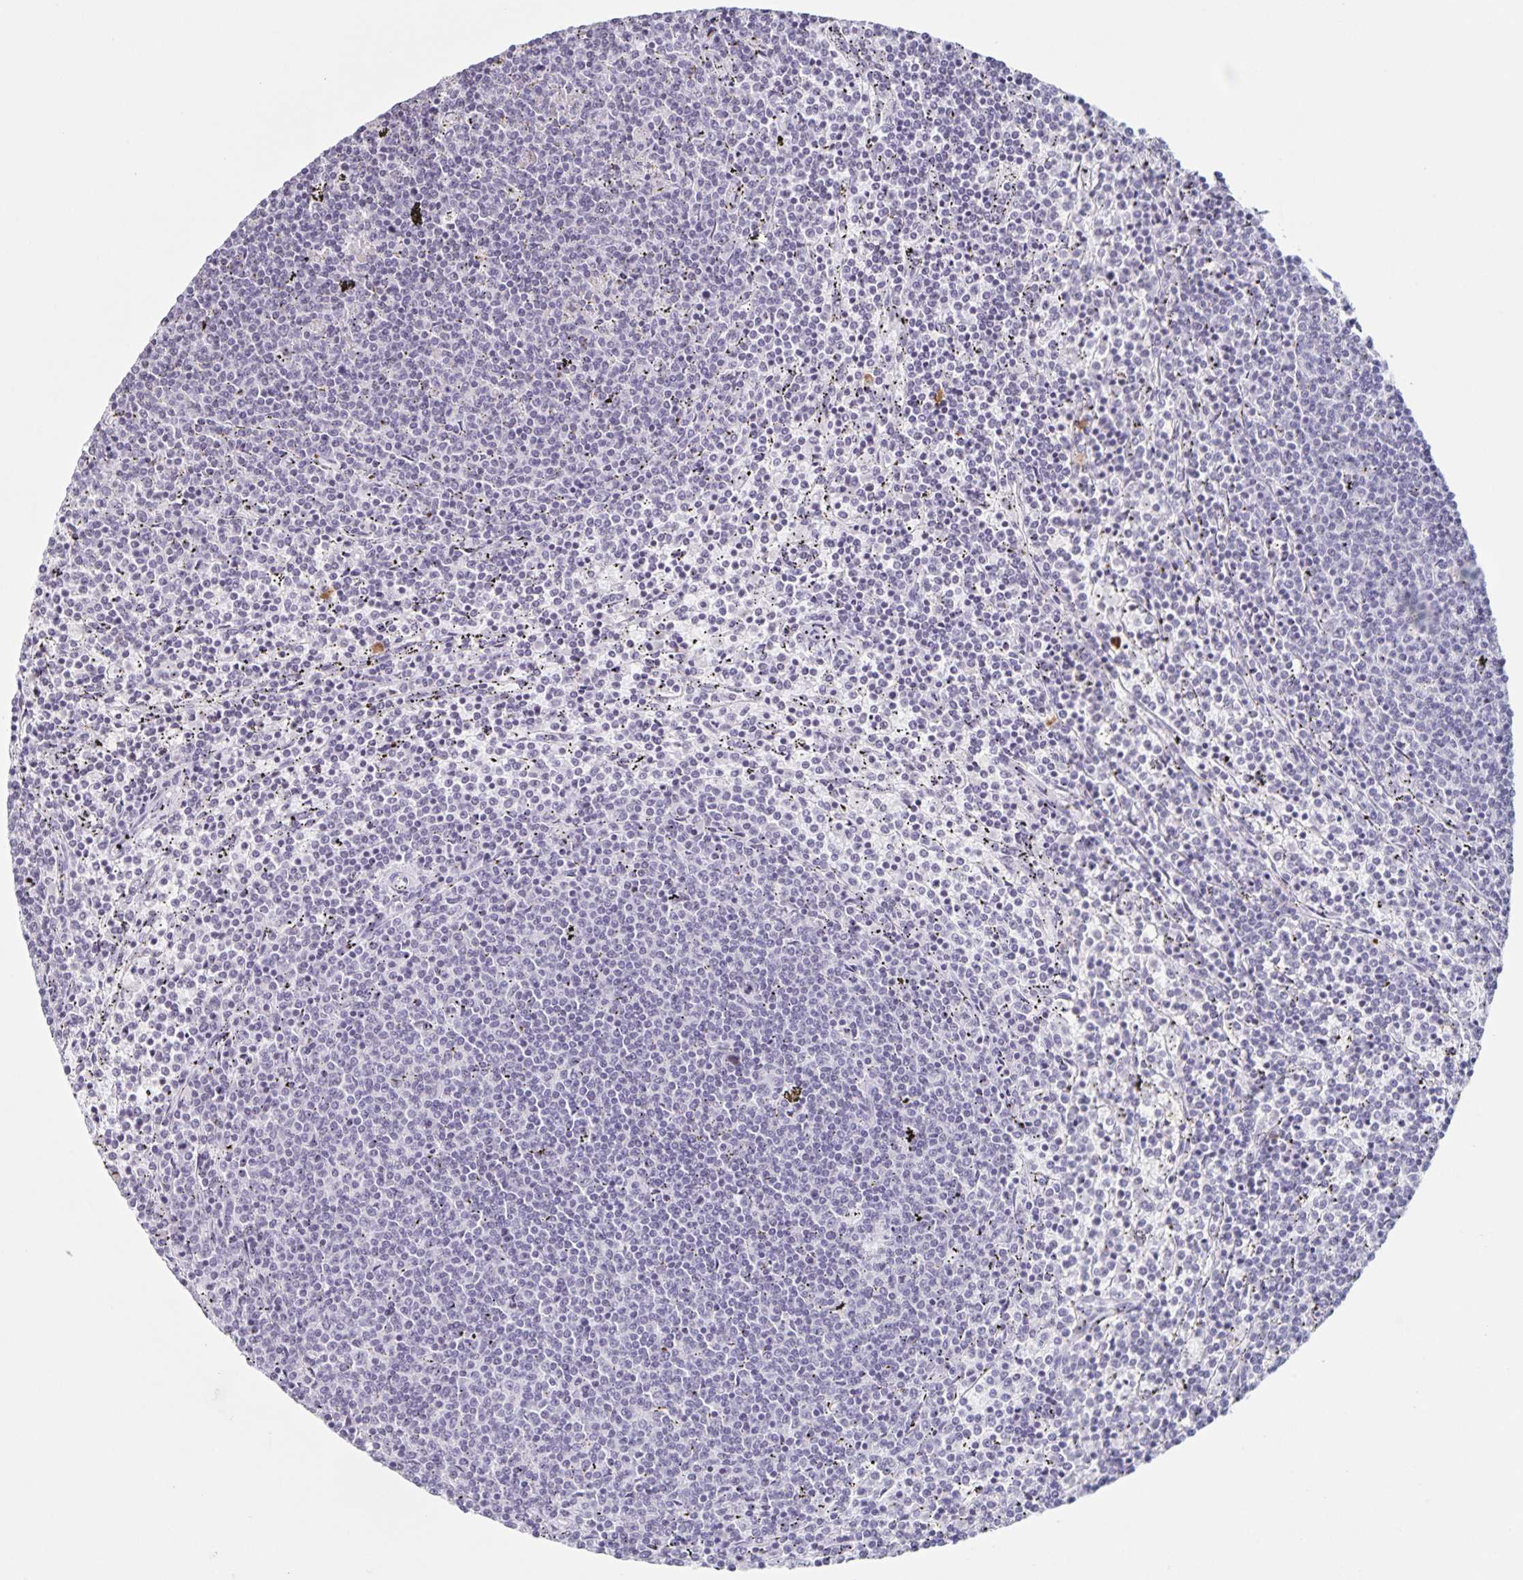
{"staining": {"intensity": "negative", "quantity": "none", "location": "none"}, "tissue": "lymphoma", "cell_type": "Tumor cells", "image_type": "cancer", "snomed": [{"axis": "morphology", "description": "Malignant lymphoma, non-Hodgkin's type, Low grade"}, {"axis": "topography", "description": "Spleen"}], "caption": "Tumor cells are negative for brown protein staining in low-grade malignant lymphoma, non-Hodgkin's type. The staining is performed using DAB brown chromogen with nuclei counter-stained in using hematoxylin.", "gene": "LCE6A", "patient": {"sex": "female", "age": 50}}